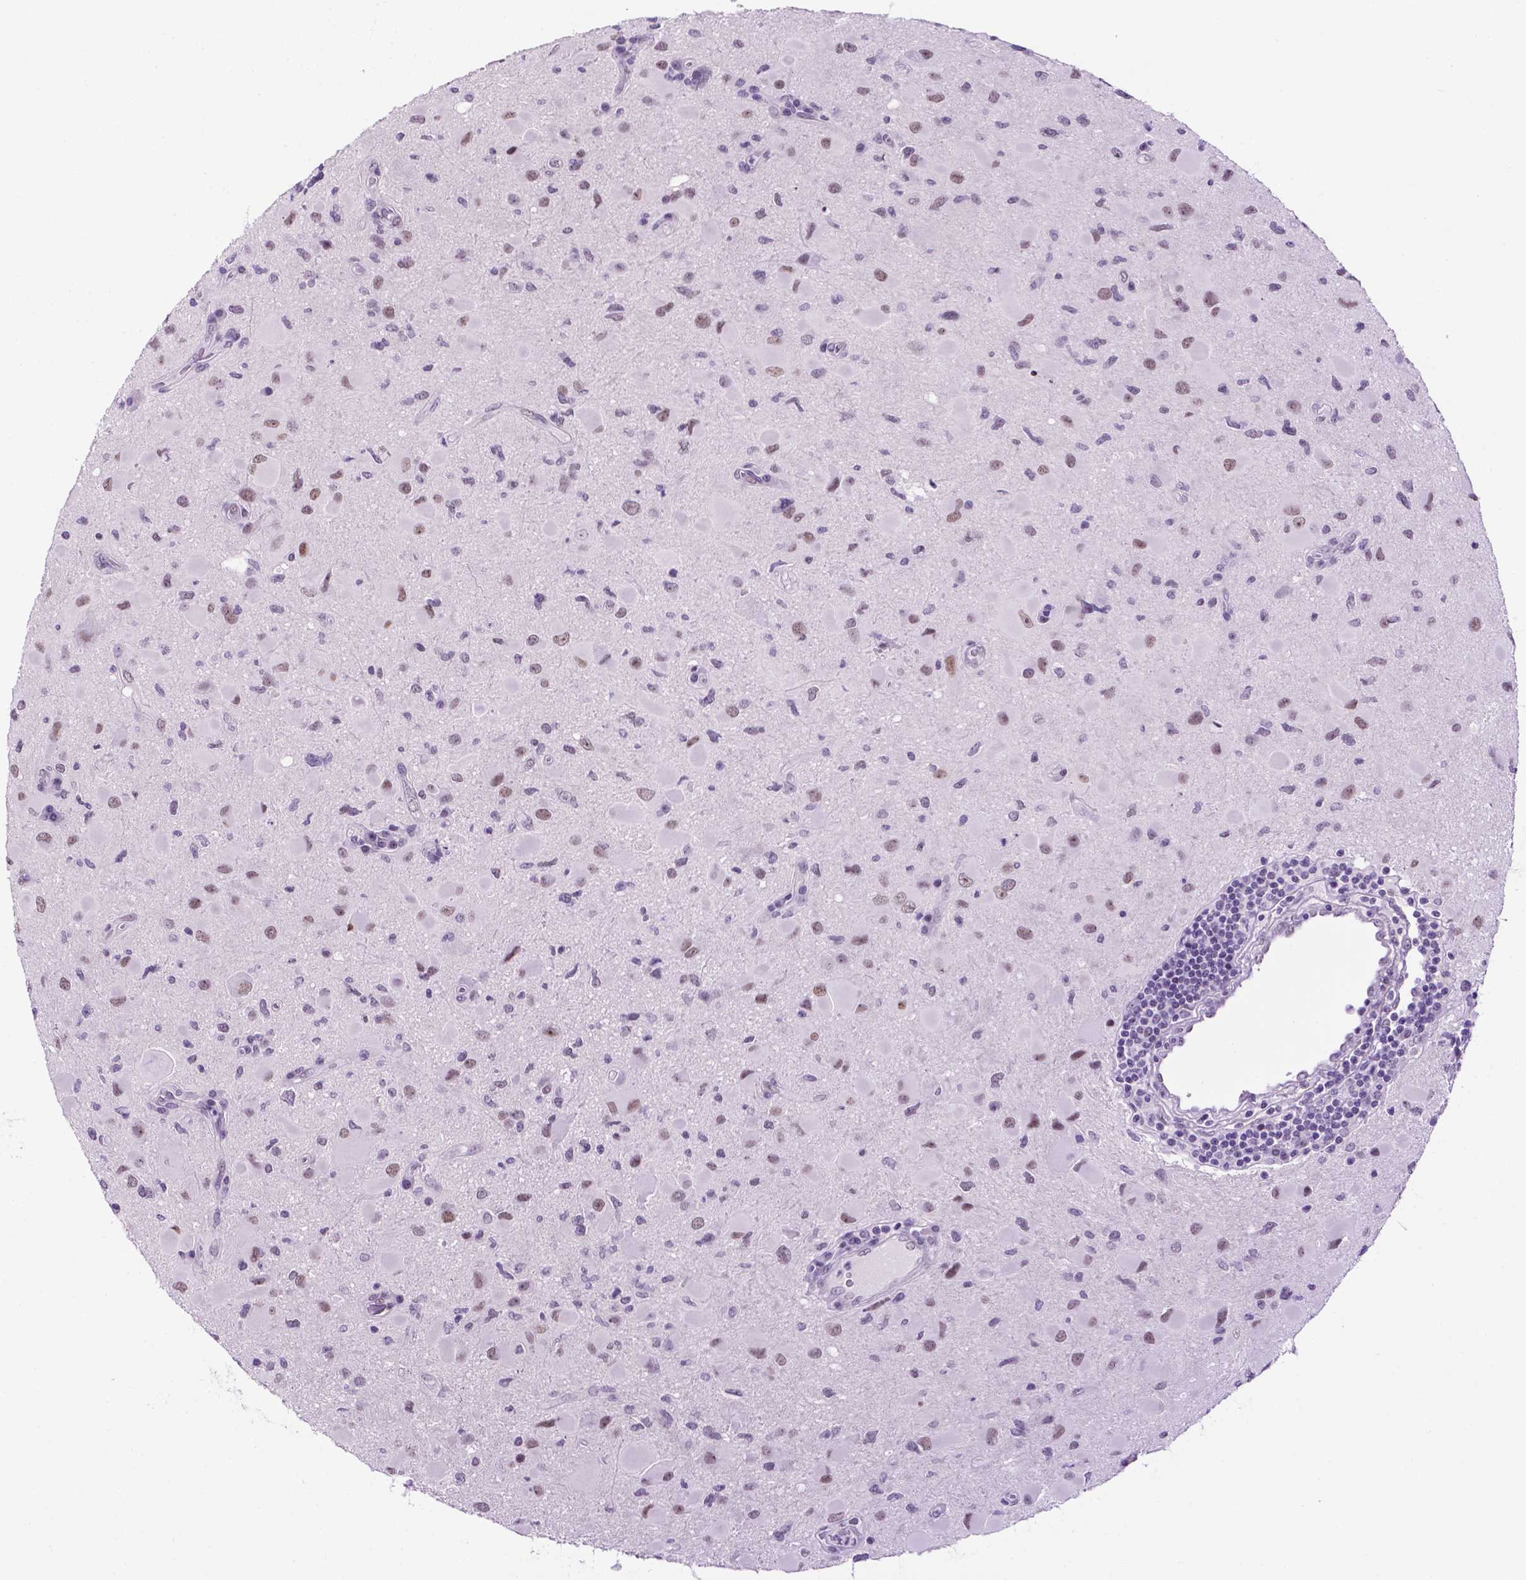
{"staining": {"intensity": "weak", "quantity": "25%-75%", "location": "nuclear"}, "tissue": "glioma", "cell_type": "Tumor cells", "image_type": "cancer", "snomed": [{"axis": "morphology", "description": "Glioma, malignant, Low grade"}, {"axis": "topography", "description": "Brain"}], "caption": "Weak nuclear expression is identified in approximately 25%-75% of tumor cells in malignant low-grade glioma.", "gene": "TACSTD2", "patient": {"sex": "female", "age": 32}}